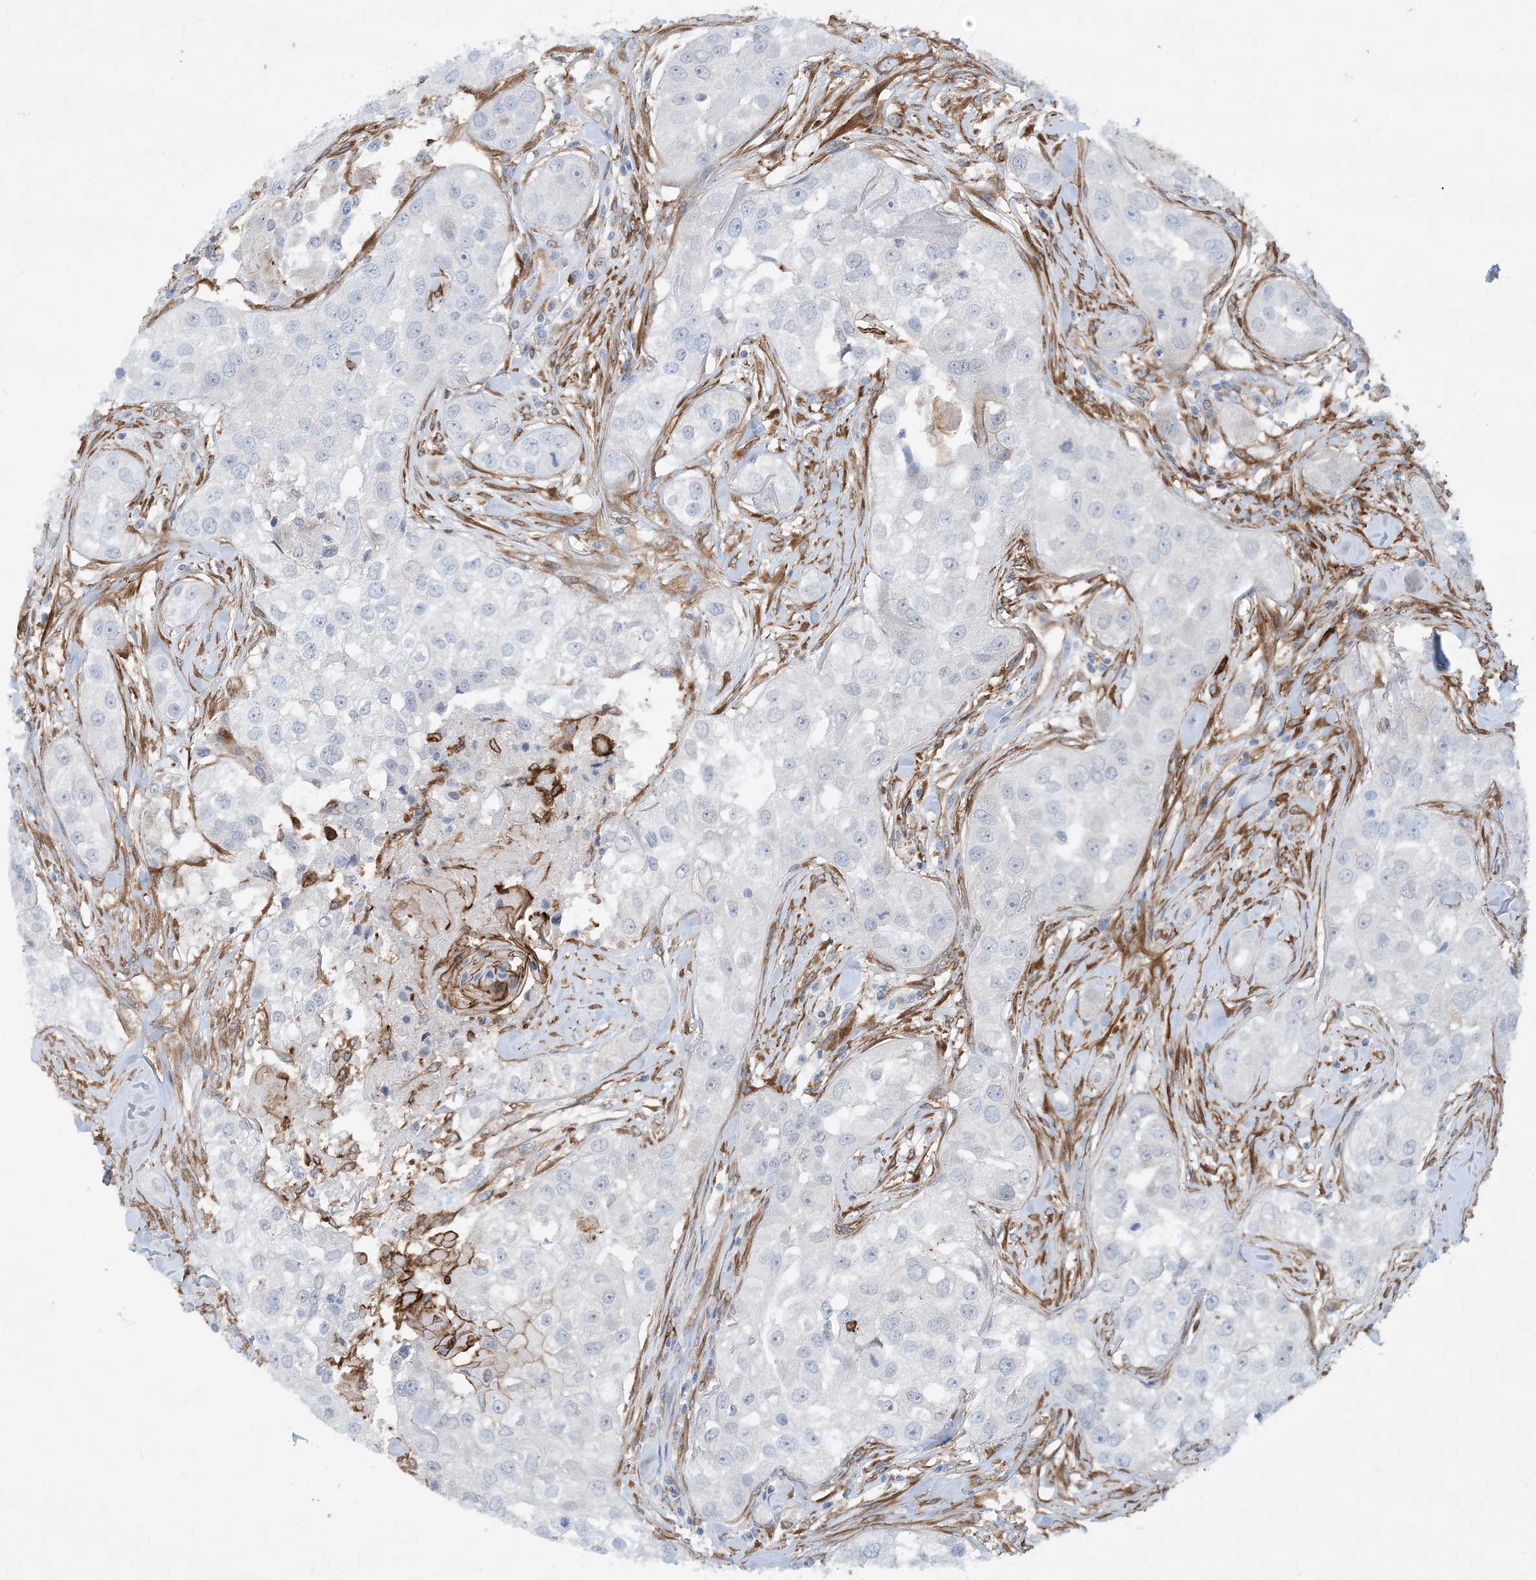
{"staining": {"intensity": "negative", "quantity": "none", "location": "none"}, "tissue": "head and neck cancer", "cell_type": "Tumor cells", "image_type": "cancer", "snomed": [{"axis": "morphology", "description": "Normal tissue, NOS"}, {"axis": "morphology", "description": "Squamous cell carcinoma, NOS"}, {"axis": "topography", "description": "Skeletal muscle"}, {"axis": "topography", "description": "Head-Neck"}], "caption": "DAB (3,3'-diaminobenzidine) immunohistochemical staining of head and neck squamous cell carcinoma exhibits no significant positivity in tumor cells. (Immunohistochemistry, brightfield microscopy, high magnification).", "gene": "EIF2A", "patient": {"sex": "male", "age": 51}}